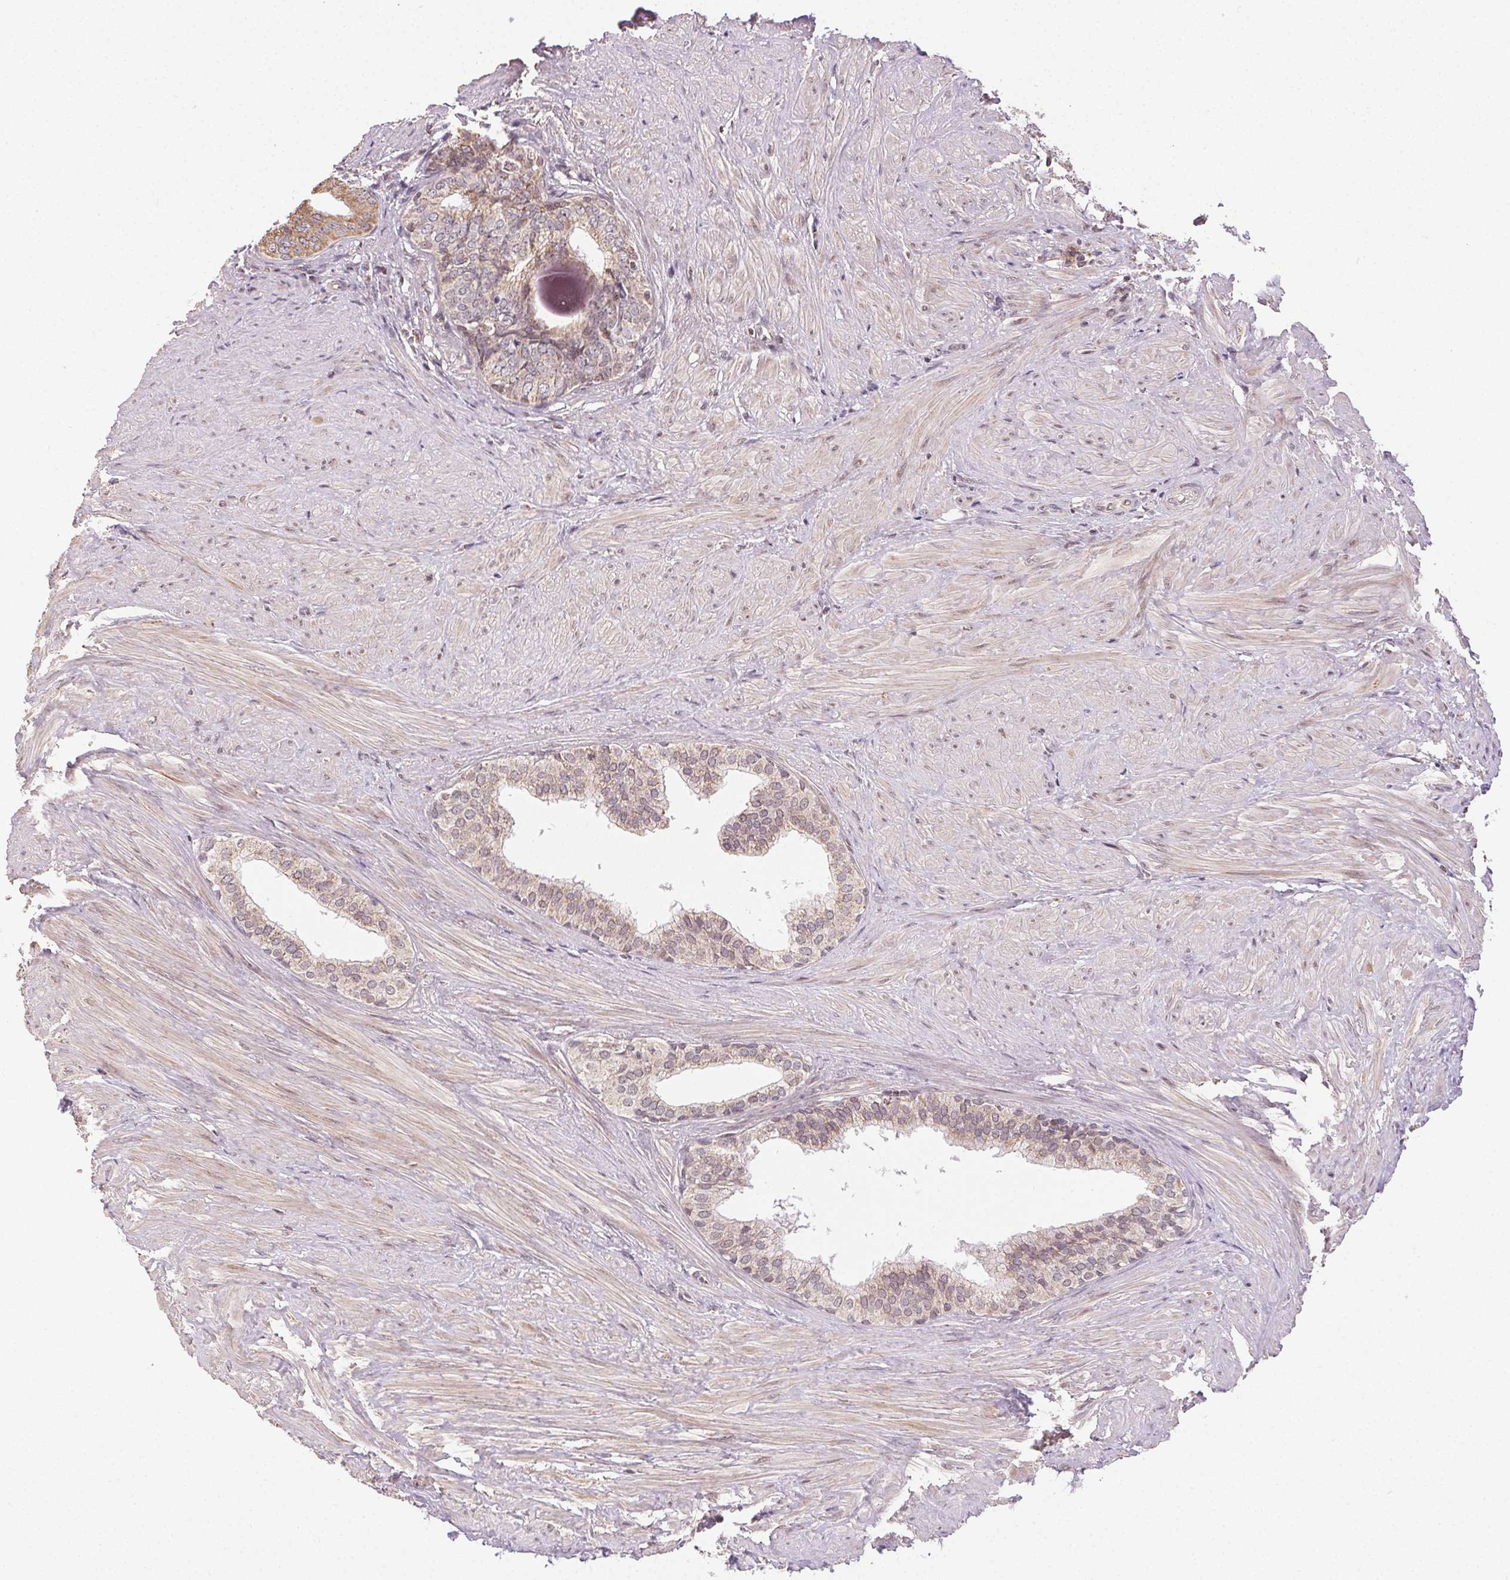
{"staining": {"intensity": "weak", "quantity": "25%-75%", "location": "cytoplasmic/membranous"}, "tissue": "prostate", "cell_type": "Glandular cells", "image_type": "normal", "snomed": [{"axis": "morphology", "description": "Normal tissue, NOS"}, {"axis": "topography", "description": "Prostate"}, {"axis": "topography", "description": "Peripheral nerve tissue"}], "caption": "A brown stain labels weak cytoplasmic/membranous staining of a protein in glandular cells of normal prostate. (brown staining indicates protein expression, while blue staining denotes nuclei).", "gene": "PIWIL4", "patient": {"sex": "male", "age": 55}}